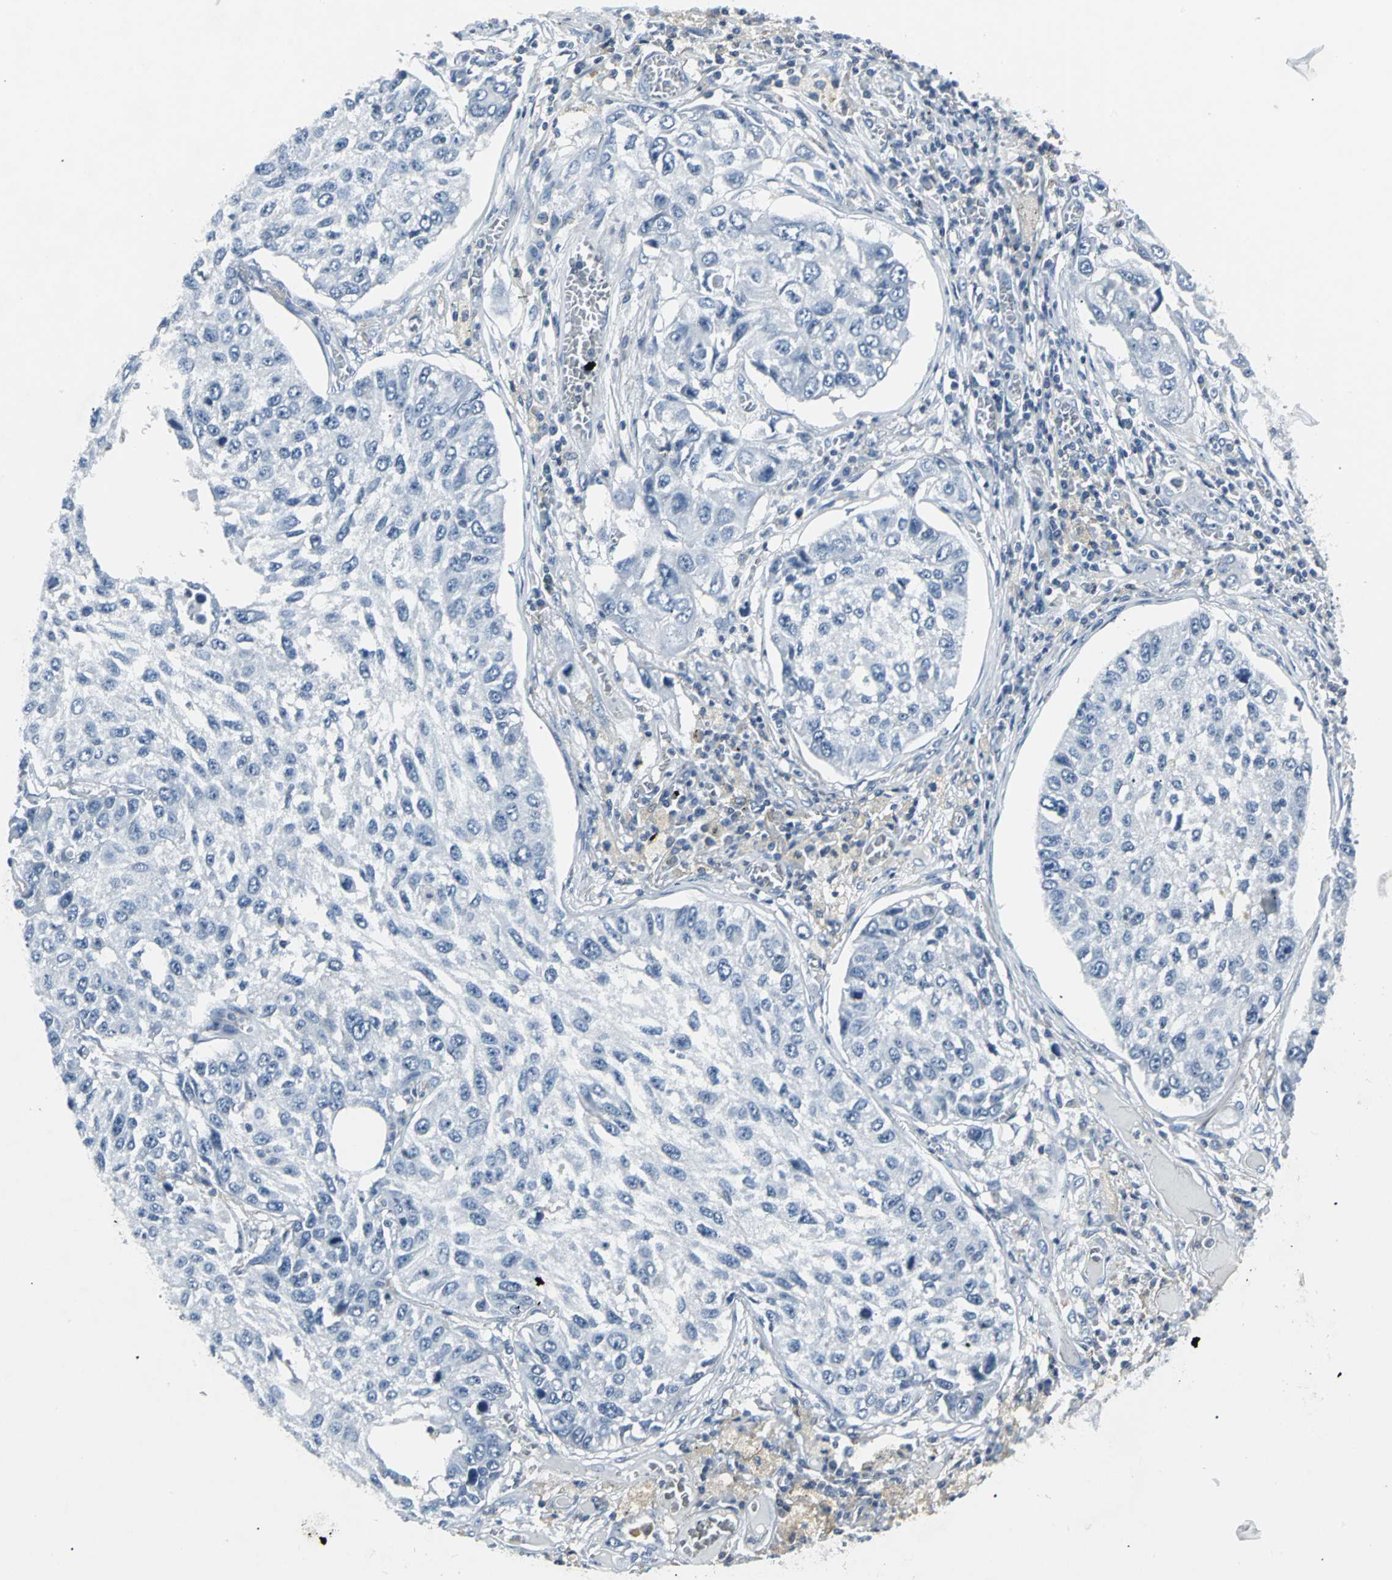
{"staining": {"intensity": "negative", "quantity": "none", "location": "none"}, "tissue": "lung cancer", "cell_type": "Tumor cells", "image_type": "cancer", "snomed": [{"axis": "morphology", "description": "Squamous cell carcinoma, NOS"}, {"axis": "topography", "description": "Lung"}], "caption": "An IHC image of lung cancer (squamous cell carcinoma) is shown. There is no staining in tumor cells of lung cancer (squamous cell carcinoma).", "gene": "IQGAP2", "patient": {"sex": "male", "age": 71}}